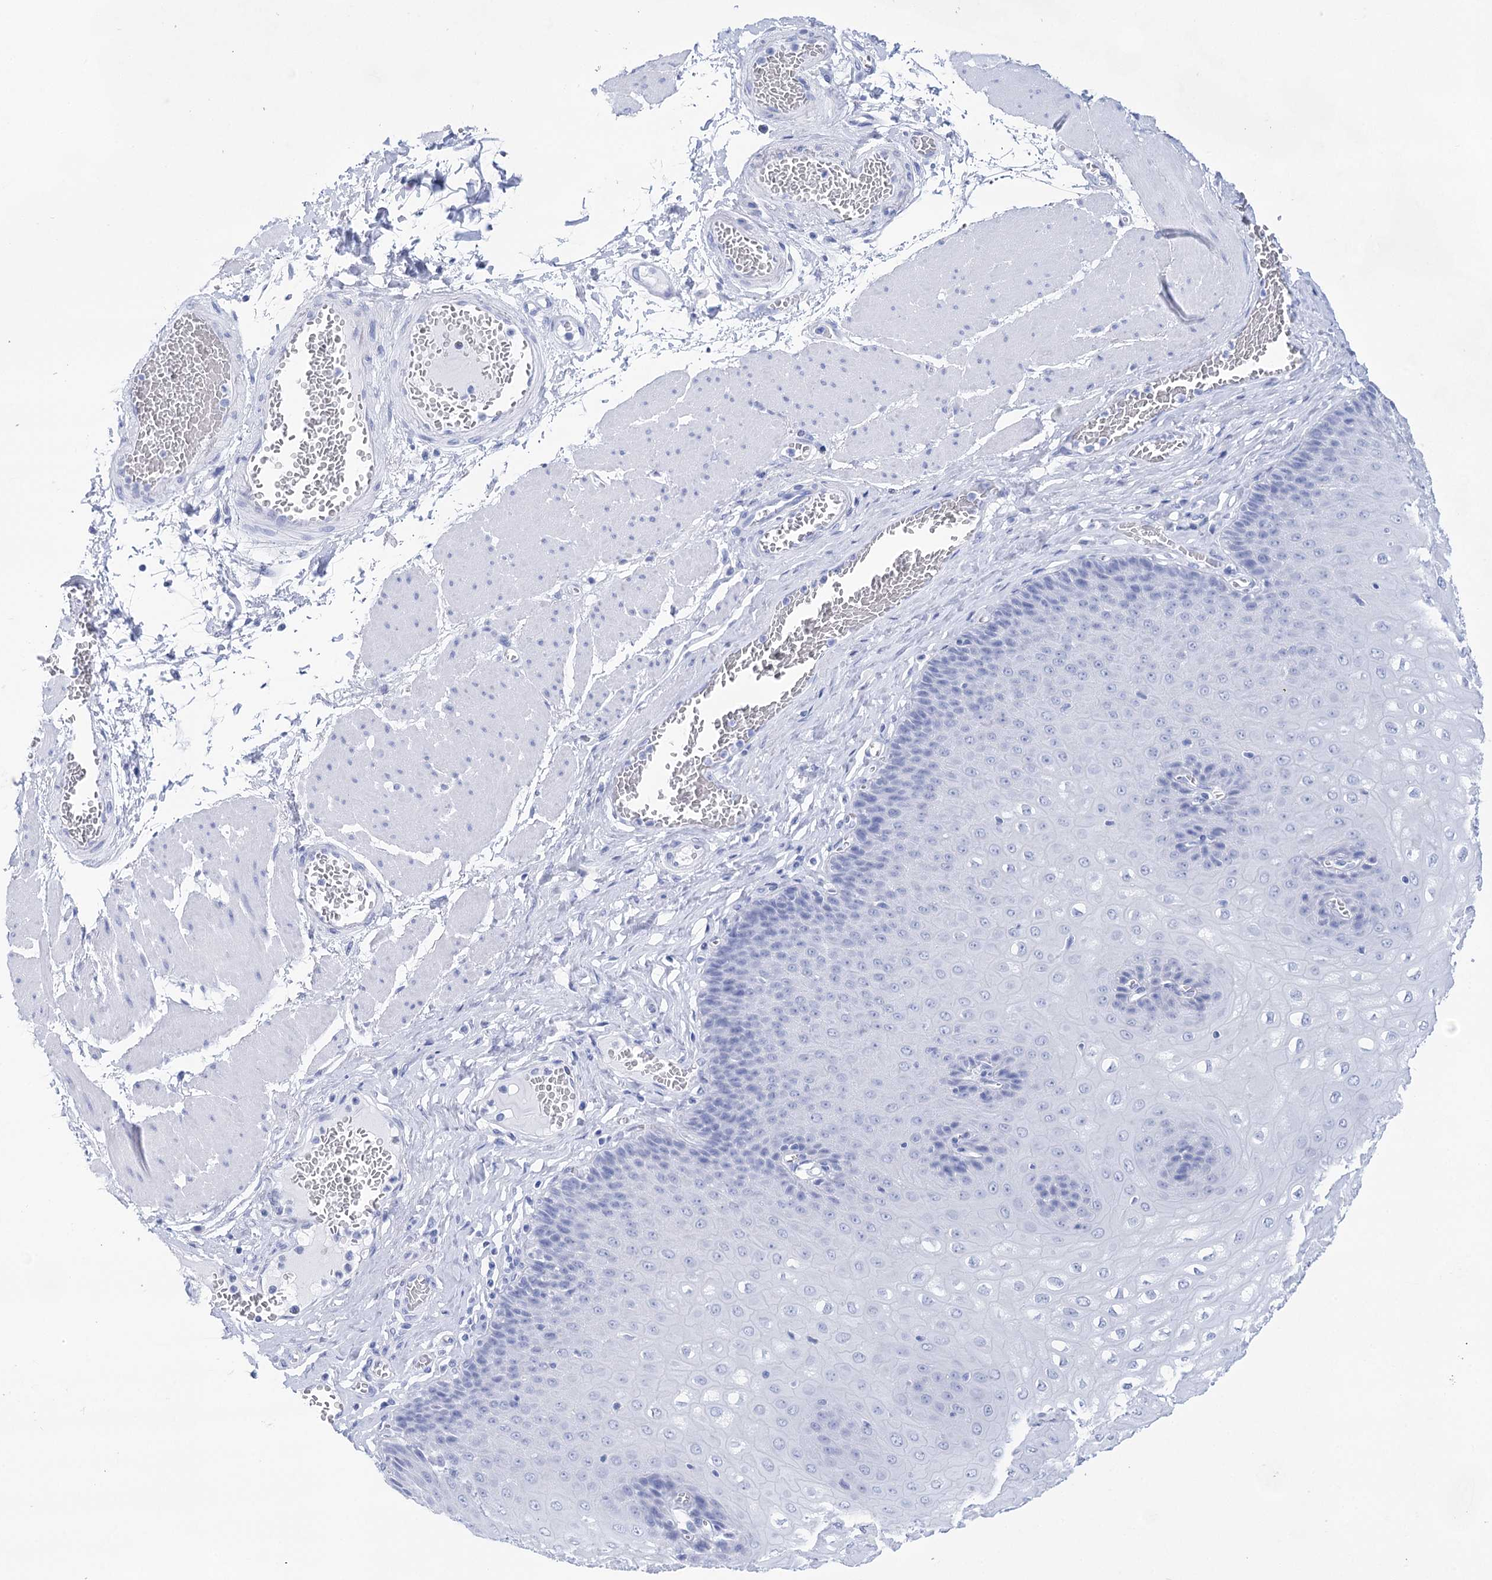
{"staining": {"intensity": "negative", "quantity": "none", "location": "none"}, "tissue": "esophagus", "cell_type": "Squamous epithelial cells", "image_type": "normal", "snomed": [{"axis": "morphology", "description": "Normal tissue, NOS"}, {"axis": "topography", "description": "Esophagus"}], "caption": "Immunohistochemistry photomicrograph of unremarkable human esophagus stained for a protein (brown), which shows no staining in squamous epithelial cells.", "gene": "LALBA", "patient": {"sex": "male", "age": 60}}